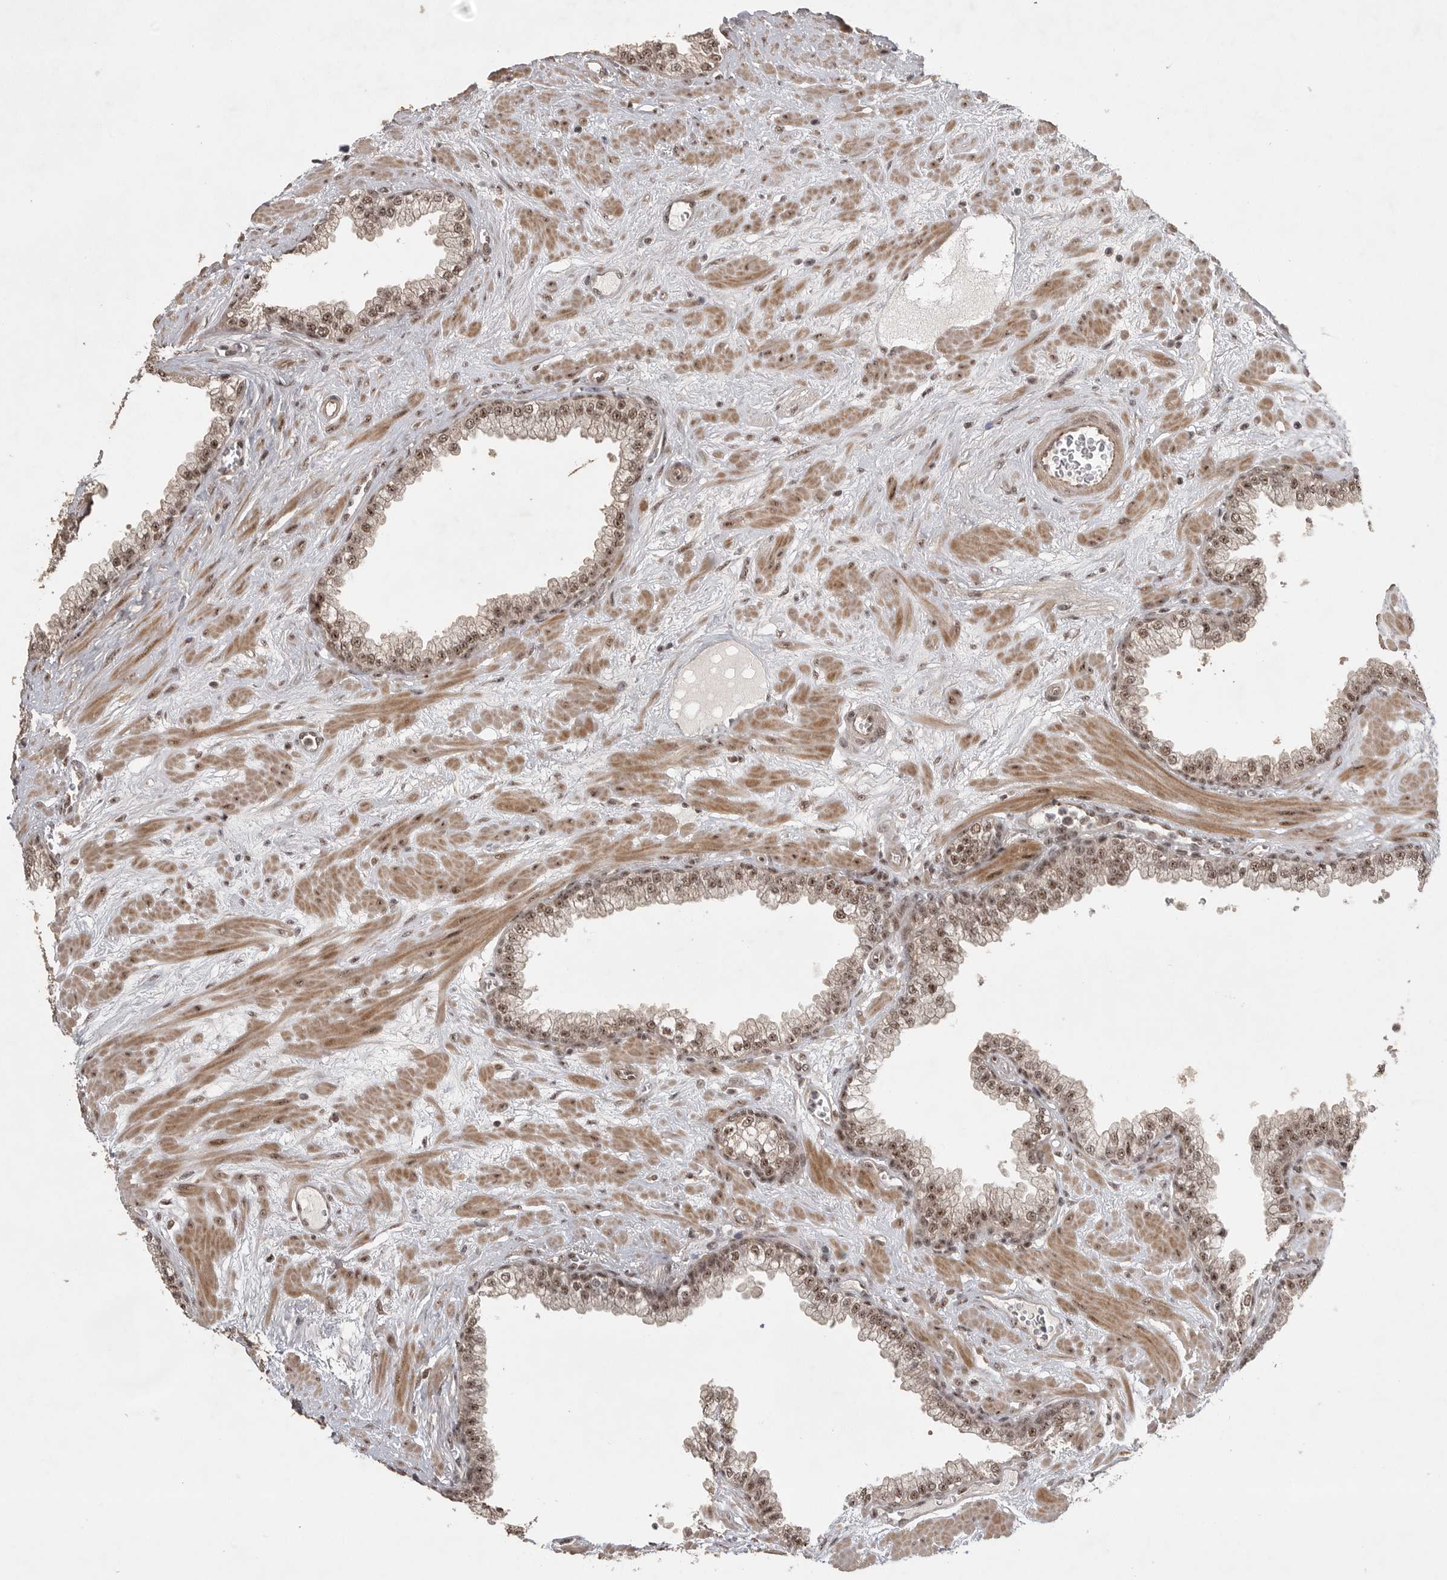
{"staining": {"intensity": "strong", "quantity": ">75%", "location": "cytoplasmic/membranous,nuclear"}, "tissue": "prostate", "cell_type": "Glandular cells", "image_type": "normal", "snomed": [{"axis": "morphology", "description": "Normal tissue, NOS"}, {"axis": "morphology", "description": "Urothelial carcinoma, Low grade"}, {"axis": "topography", "description": "Urinary bladder"}, {"axis": "topography", "description": "Prostate"}], "caption": "Prostate stained with DAB (3,3'-diaminobenzidine) immunohistochemistry (IHC) displays high levels of strong cytoplasmic/membranous,nuclear expression in approximately >75% of glandular cells.", "gene": "POMP", "patient": {"sex": "male", "age": 60}}